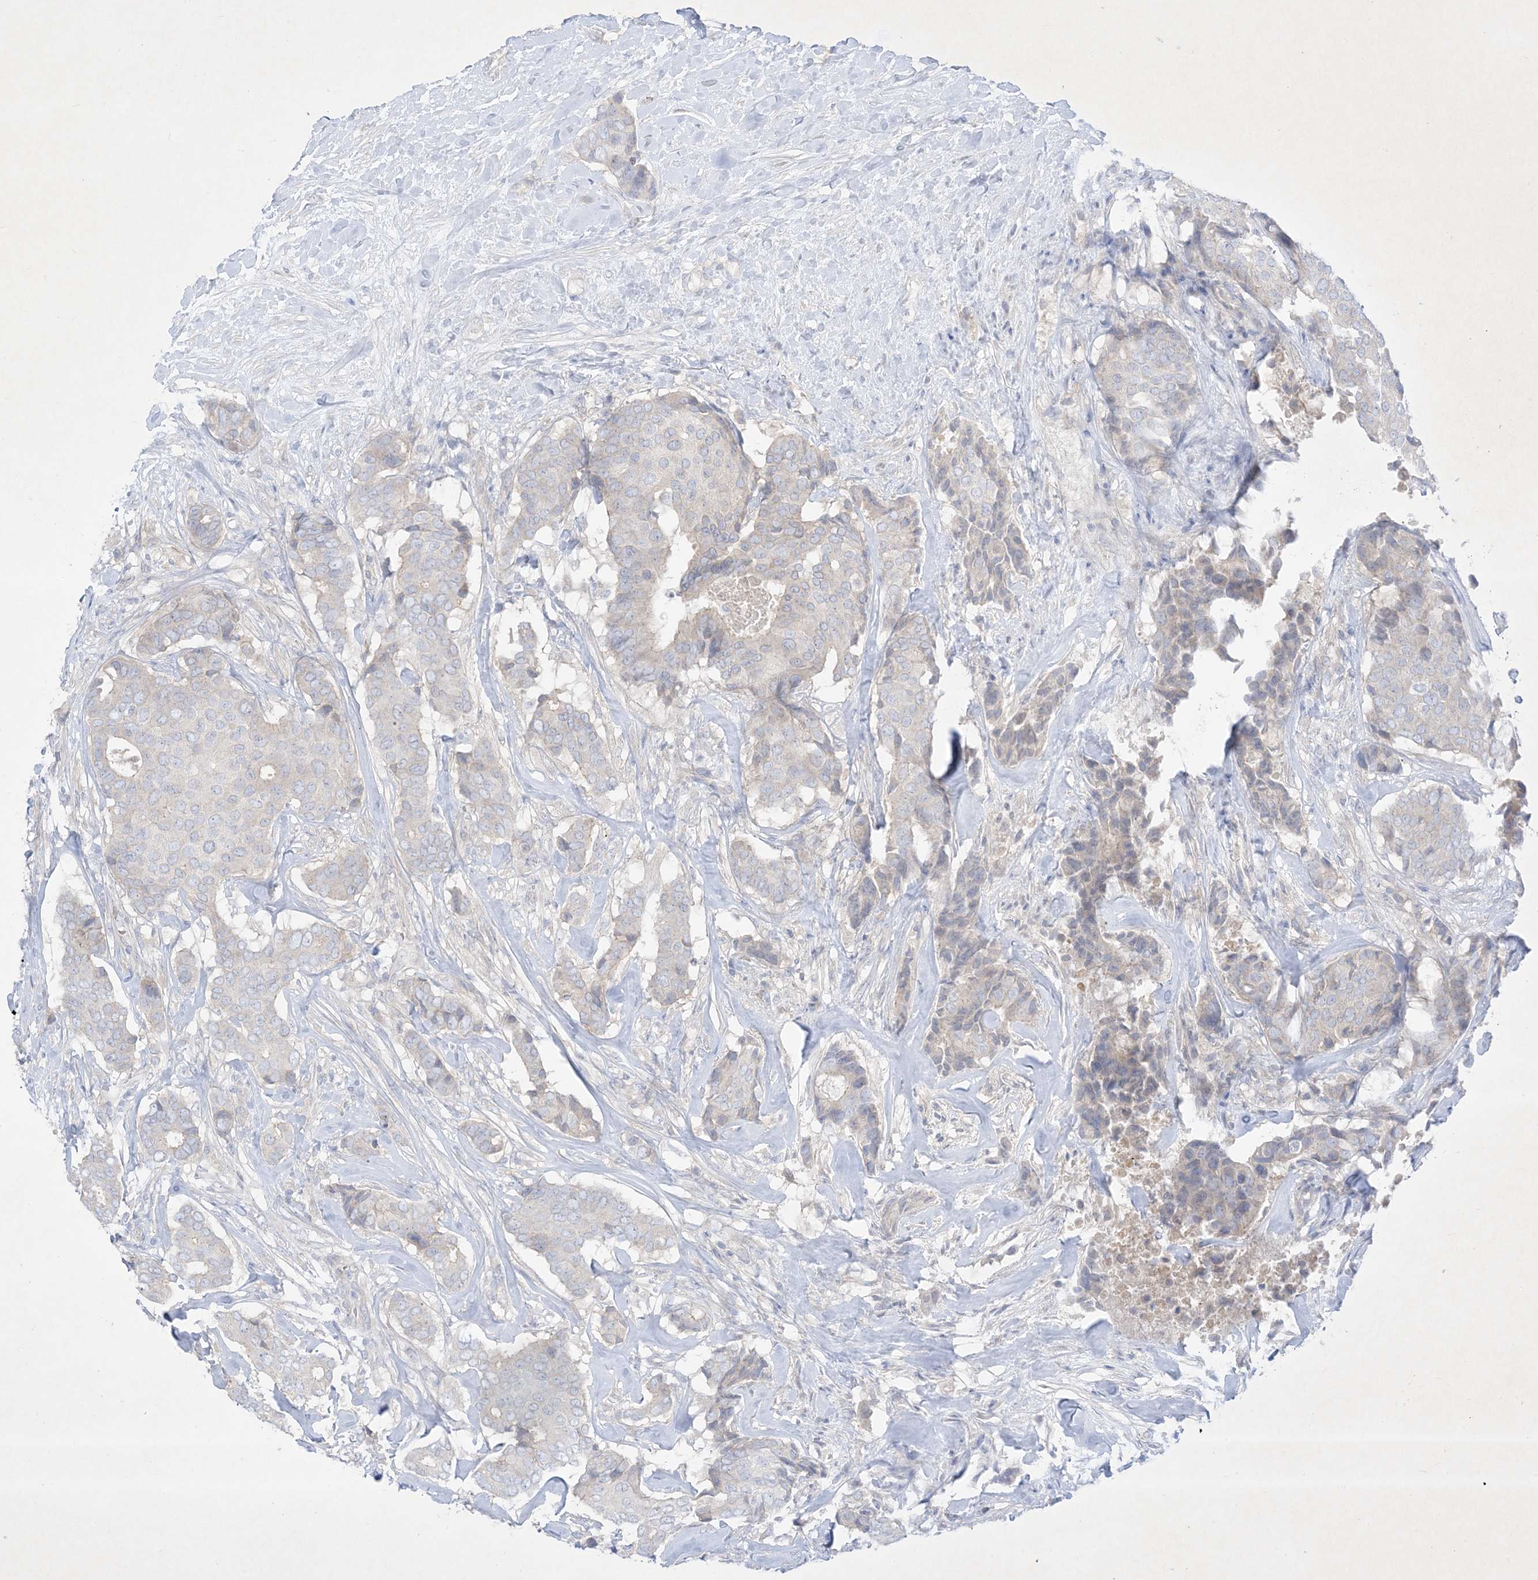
{"staining": {"intensity": "negative", "quantity": "none", "location": "none"}, "tissue": "breast cancer", "cell_type": "Tumor cells", "image_type": "cancer", "snomed": [{"axis": "morphology", "description": "Duct carcinoma"}, {"axis": "topography", "description": "Breast"}], "caption": "High magnification brightfield microscopy of breast cancer (infiltrating ductal carcinoma) stained with DAB (brown) and counterstained with hematoxylin (blue): tumor cells show no significant expression.", "gene": "PLEKHA3", "patient": {"sex": "female", "age": 75}}